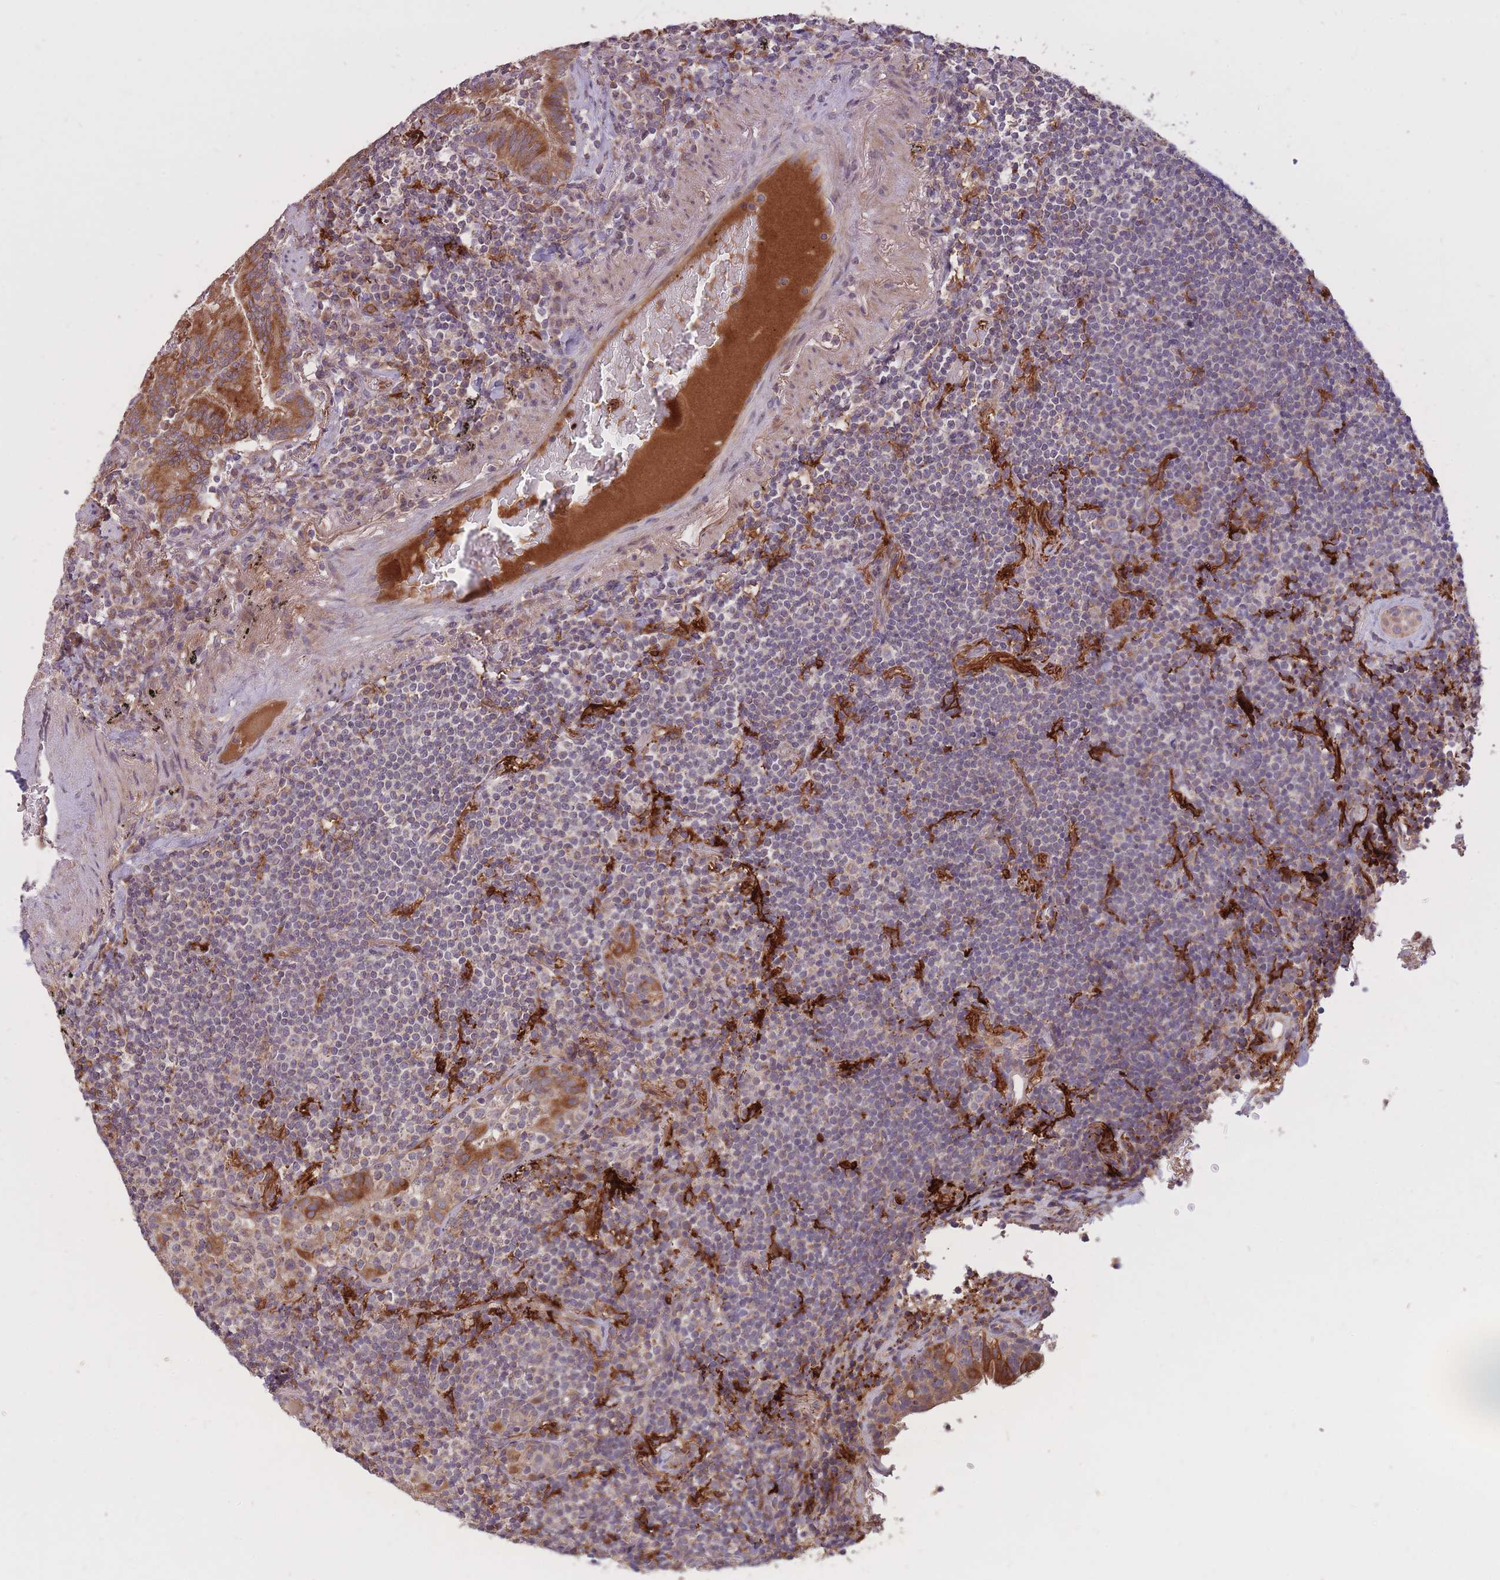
{"staining": {"intensity": "negative", "quantity": "none", "location": "none"}, "tissue": "lymphoma", "cell_type": "Tumor cells", "image_type": "cancer", "snomed": [{"axis": "morphology", "description": "Malignant lymphoma, non-Hodgkin's type, Low grade"}, {"axis": "topography", "description": "Lung"}], "caption": "Immunohistochemistry photomicrograph of neoplastic tissue: human malignant lymphoma, non-Hodgkin's type (low-grade) stained with DAB displays no significant protein expression in tumor cells.", "gene": "IGF2BP2", "patient": {"sex": "female", "age": 71}}